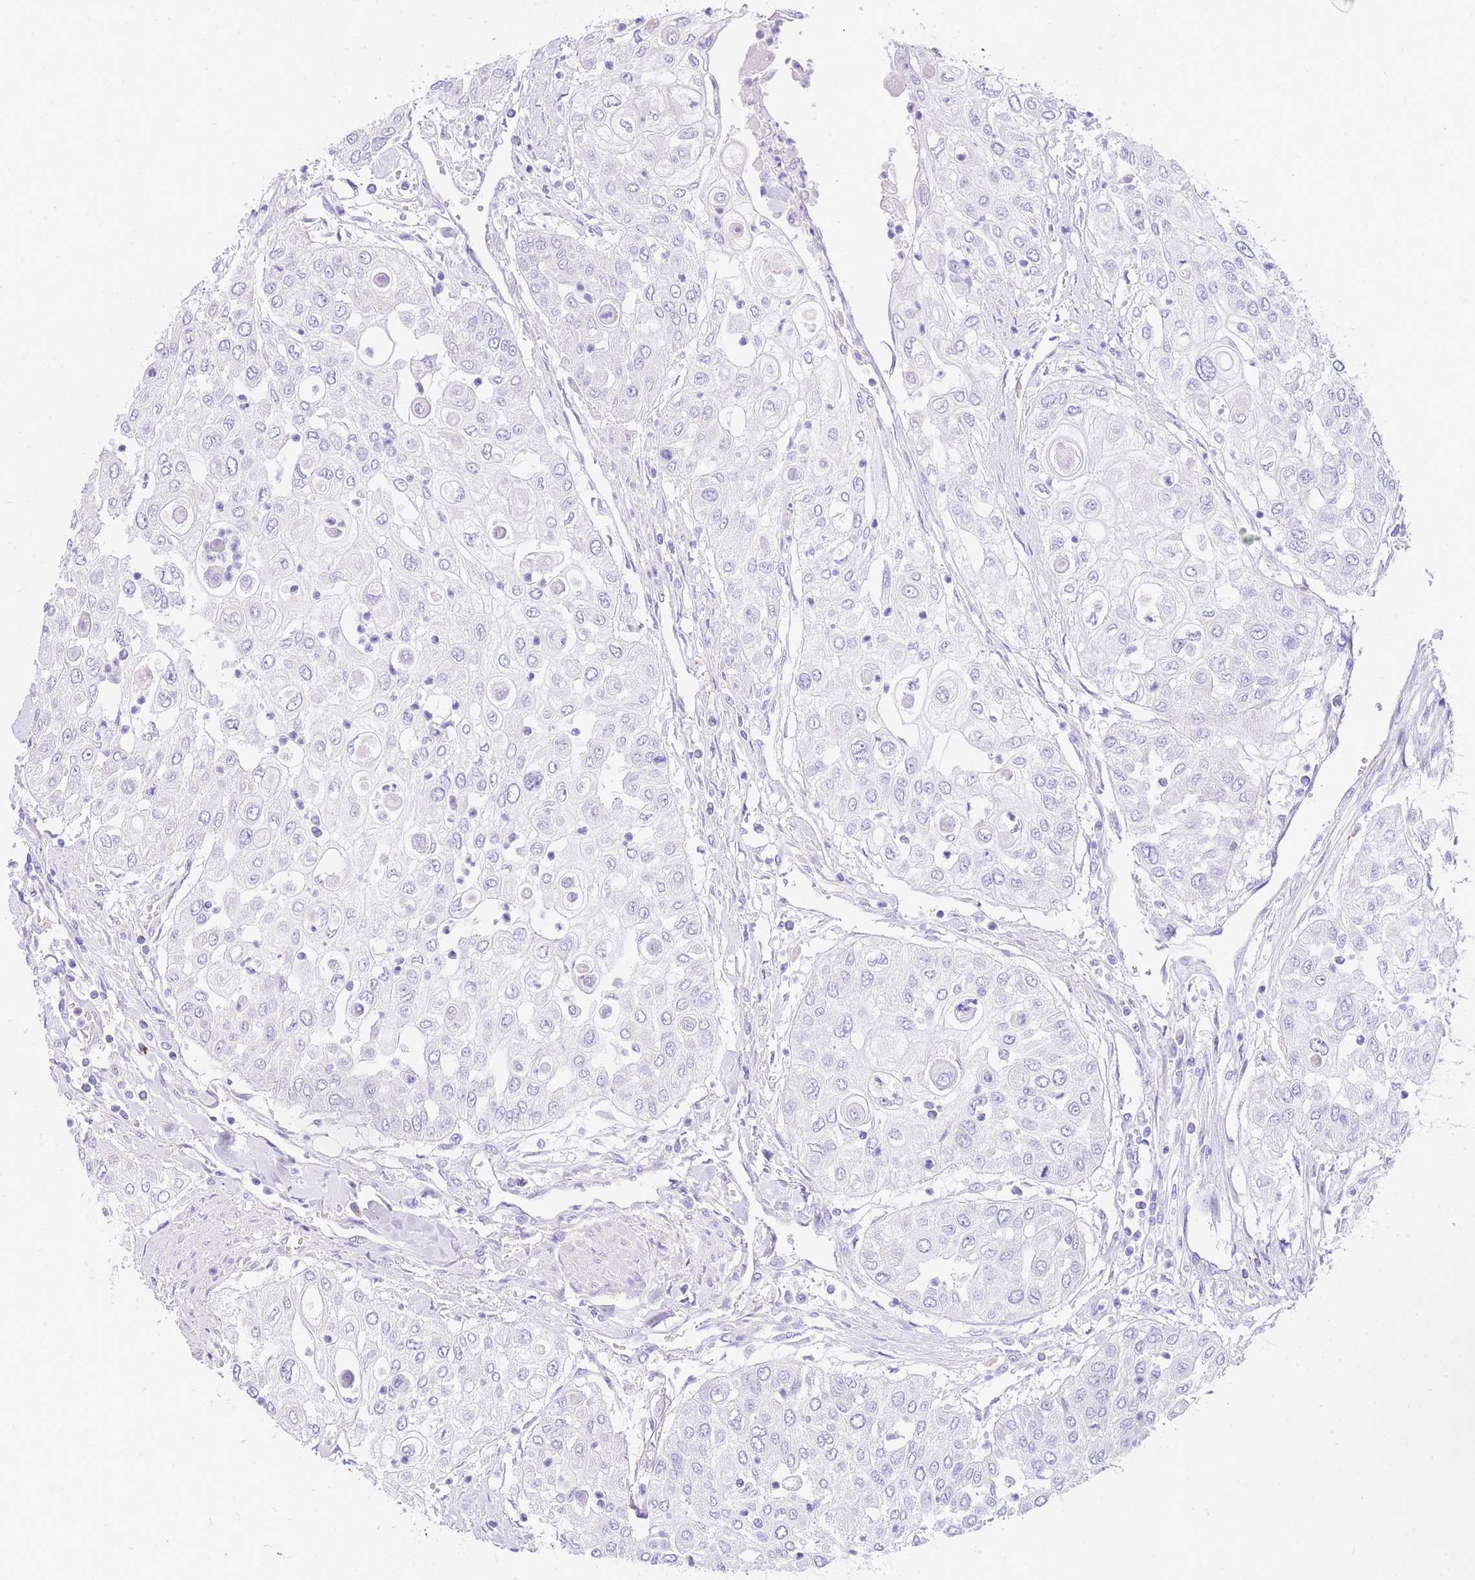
{"staining": {"intensity": "negative", "quantity": "none", "location": "none"}, "tissue": "urothelial cancer", "cell_type": "Tumor cells", "image_type": "cancer", "snomed": [{"axis": "morphology", "description": "Urothelial carcinoma, High grade"}, {"axis": "topography", "description": "Urinary bladder"}], "caption": "The image exhibits no staining of tumor cells in high-grade urothelial carcinoma.", "gene": "UPK1A", "patient": {"sex": "female", "age": 79}}